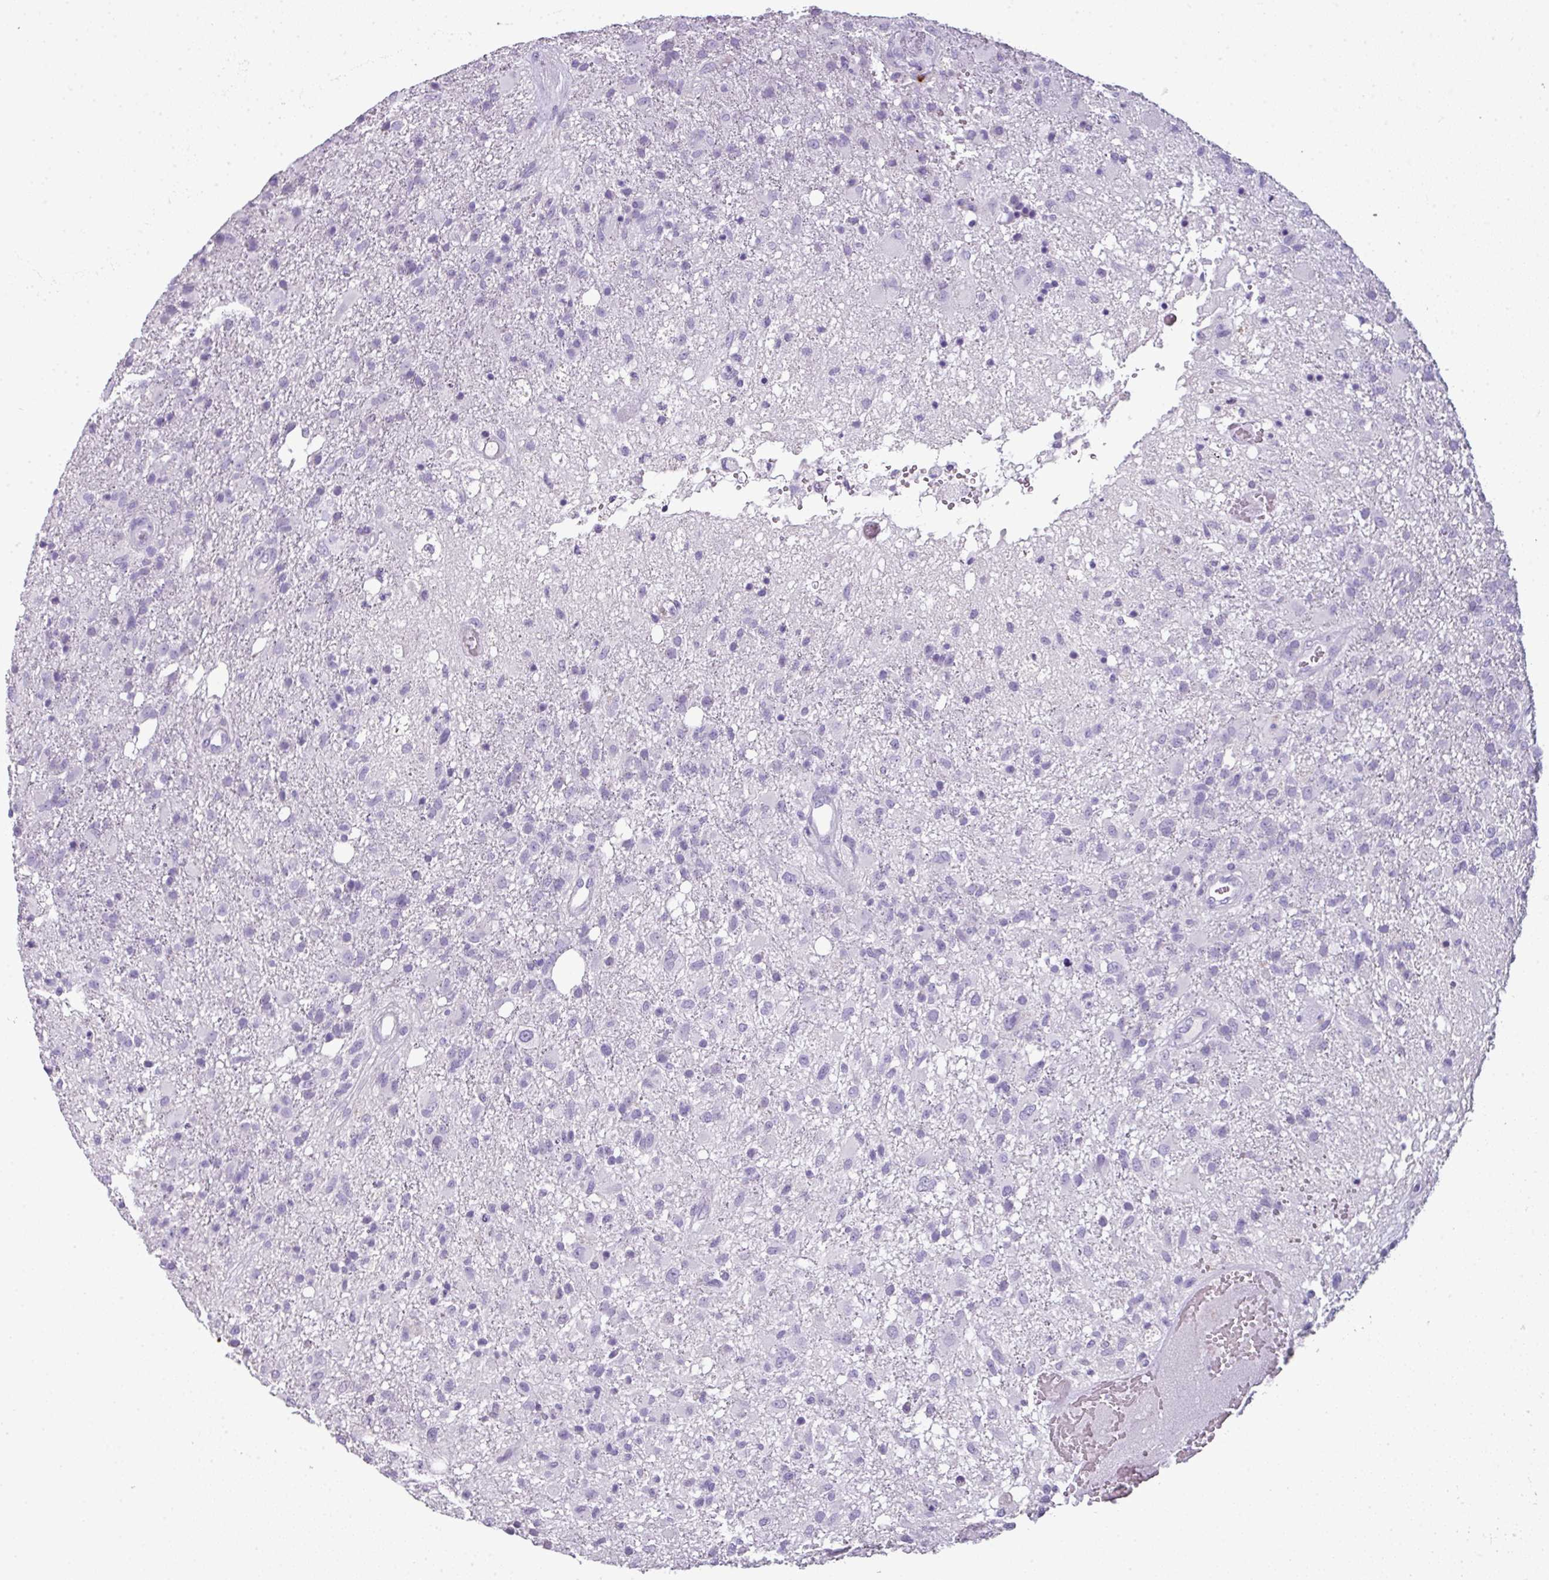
{"staining": {"intensity": "negative", "quantity": "none", "location": "none"}, "tissue": "glioma", "cell_type": "Tumor cells", "image_type": "cancer", "snomed": [{"axis": "morphology", "description": "Glioma, malignant, High grade"}, {"axis": "topography", "description": "Brain"}], "caption": "An immunohistochemistry (IHC) image of high-grade glioma (malignant) is shown. There is no staining in tumor cells of high-grade glioma (malignant).", "gene": "CTSG", "patient": {"sex": "female", "age": 74}}